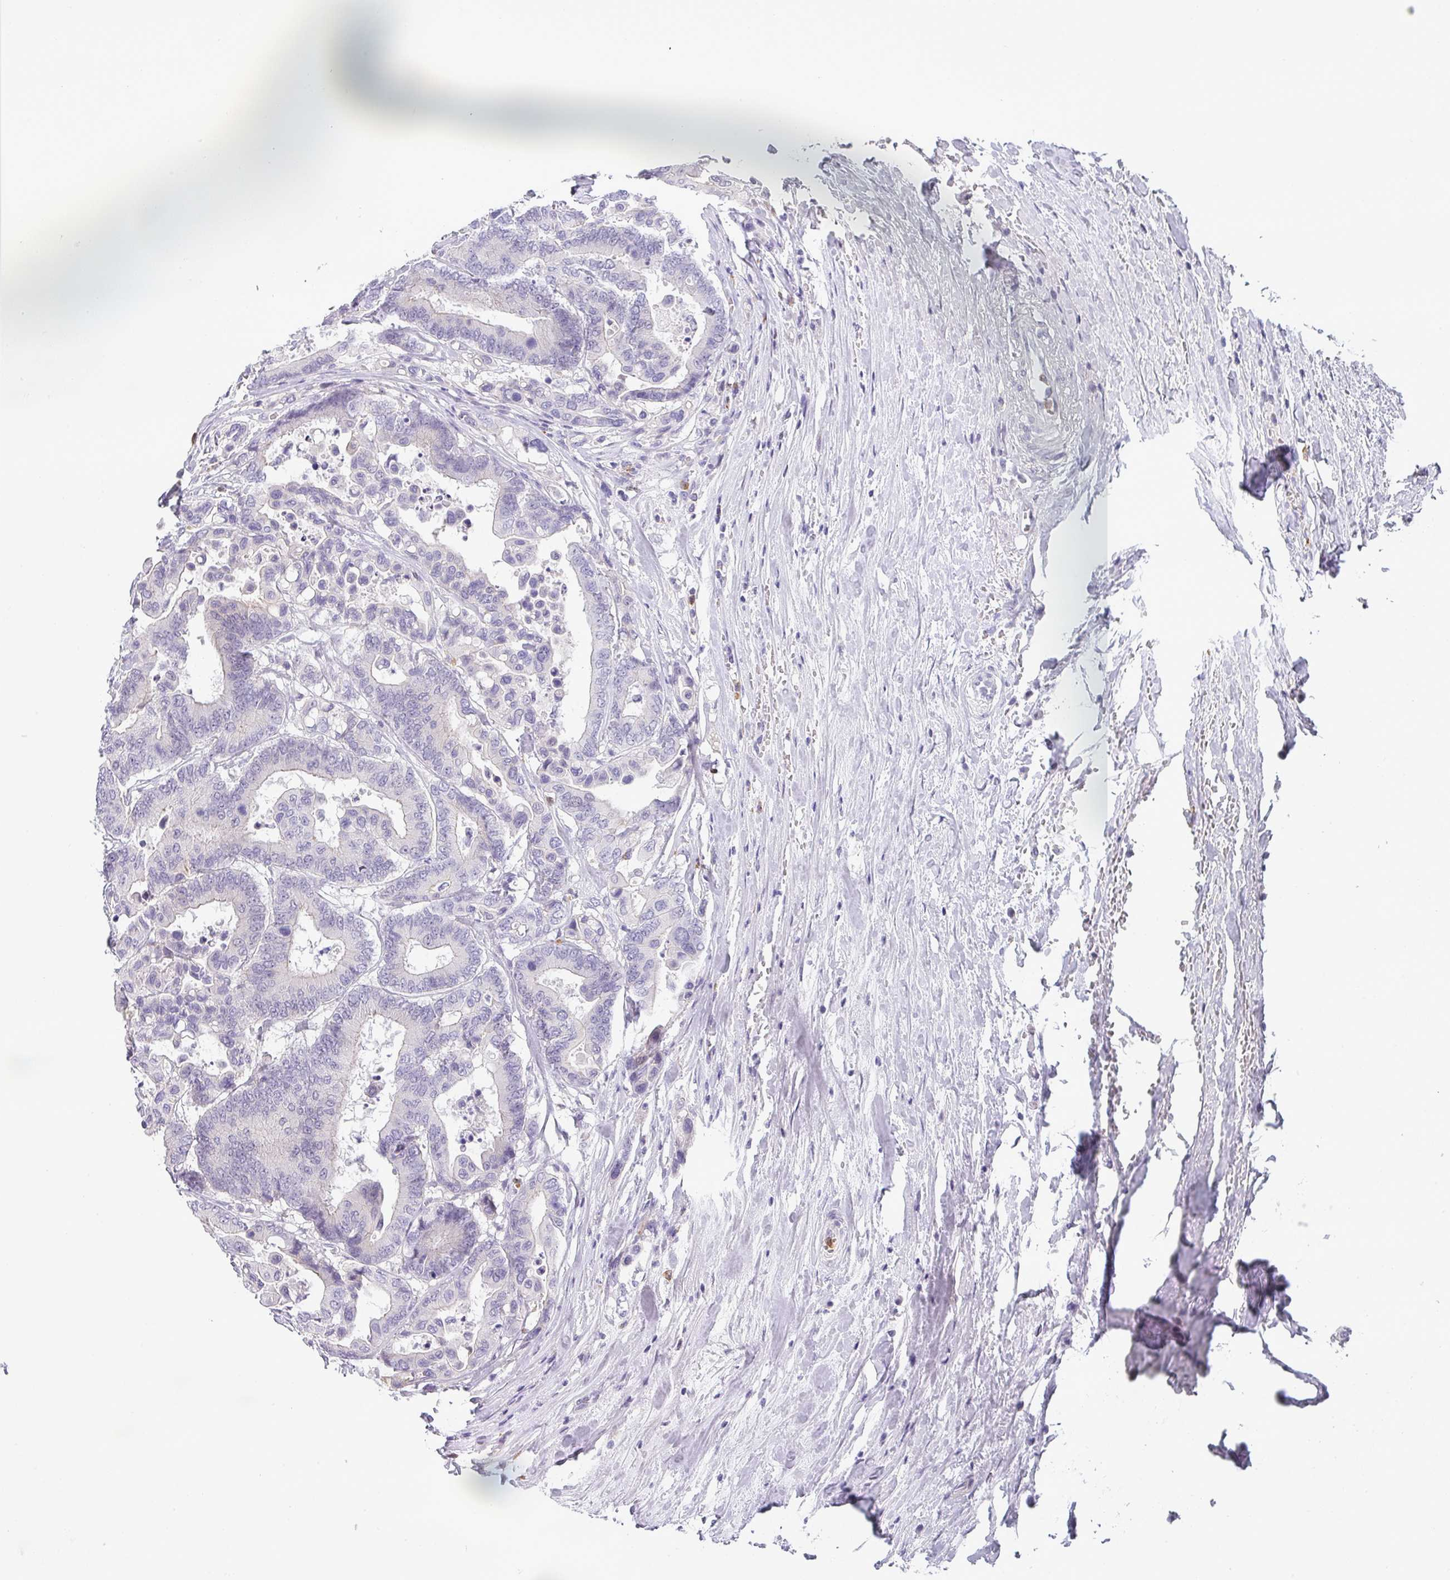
{"staining": {"intensity": "negative", "quantity": "none", "location": "none"}, "tissue": "colorectal cancer", "cell_type": "Tumor cells", "image_type": "cancer", "snomed": [{"axis": "morphology", "description": "Normal tissue, NOS"}, {"axis": "morphology", "description": "Adenocarcinoma, NOS"}, {"axis": "topography", "description": "Colon"}], "caption": "A high-resolution micrograph shows IHC staining of colorectal adenocarcinoma, which displays no significant positivity in tumor cells. (DAB immunohistochemistry (IHC) visualized using brightfield microscopy, high magnification).", "gene": "BTLA", "patient": {"sex": "male", "age": 82}}